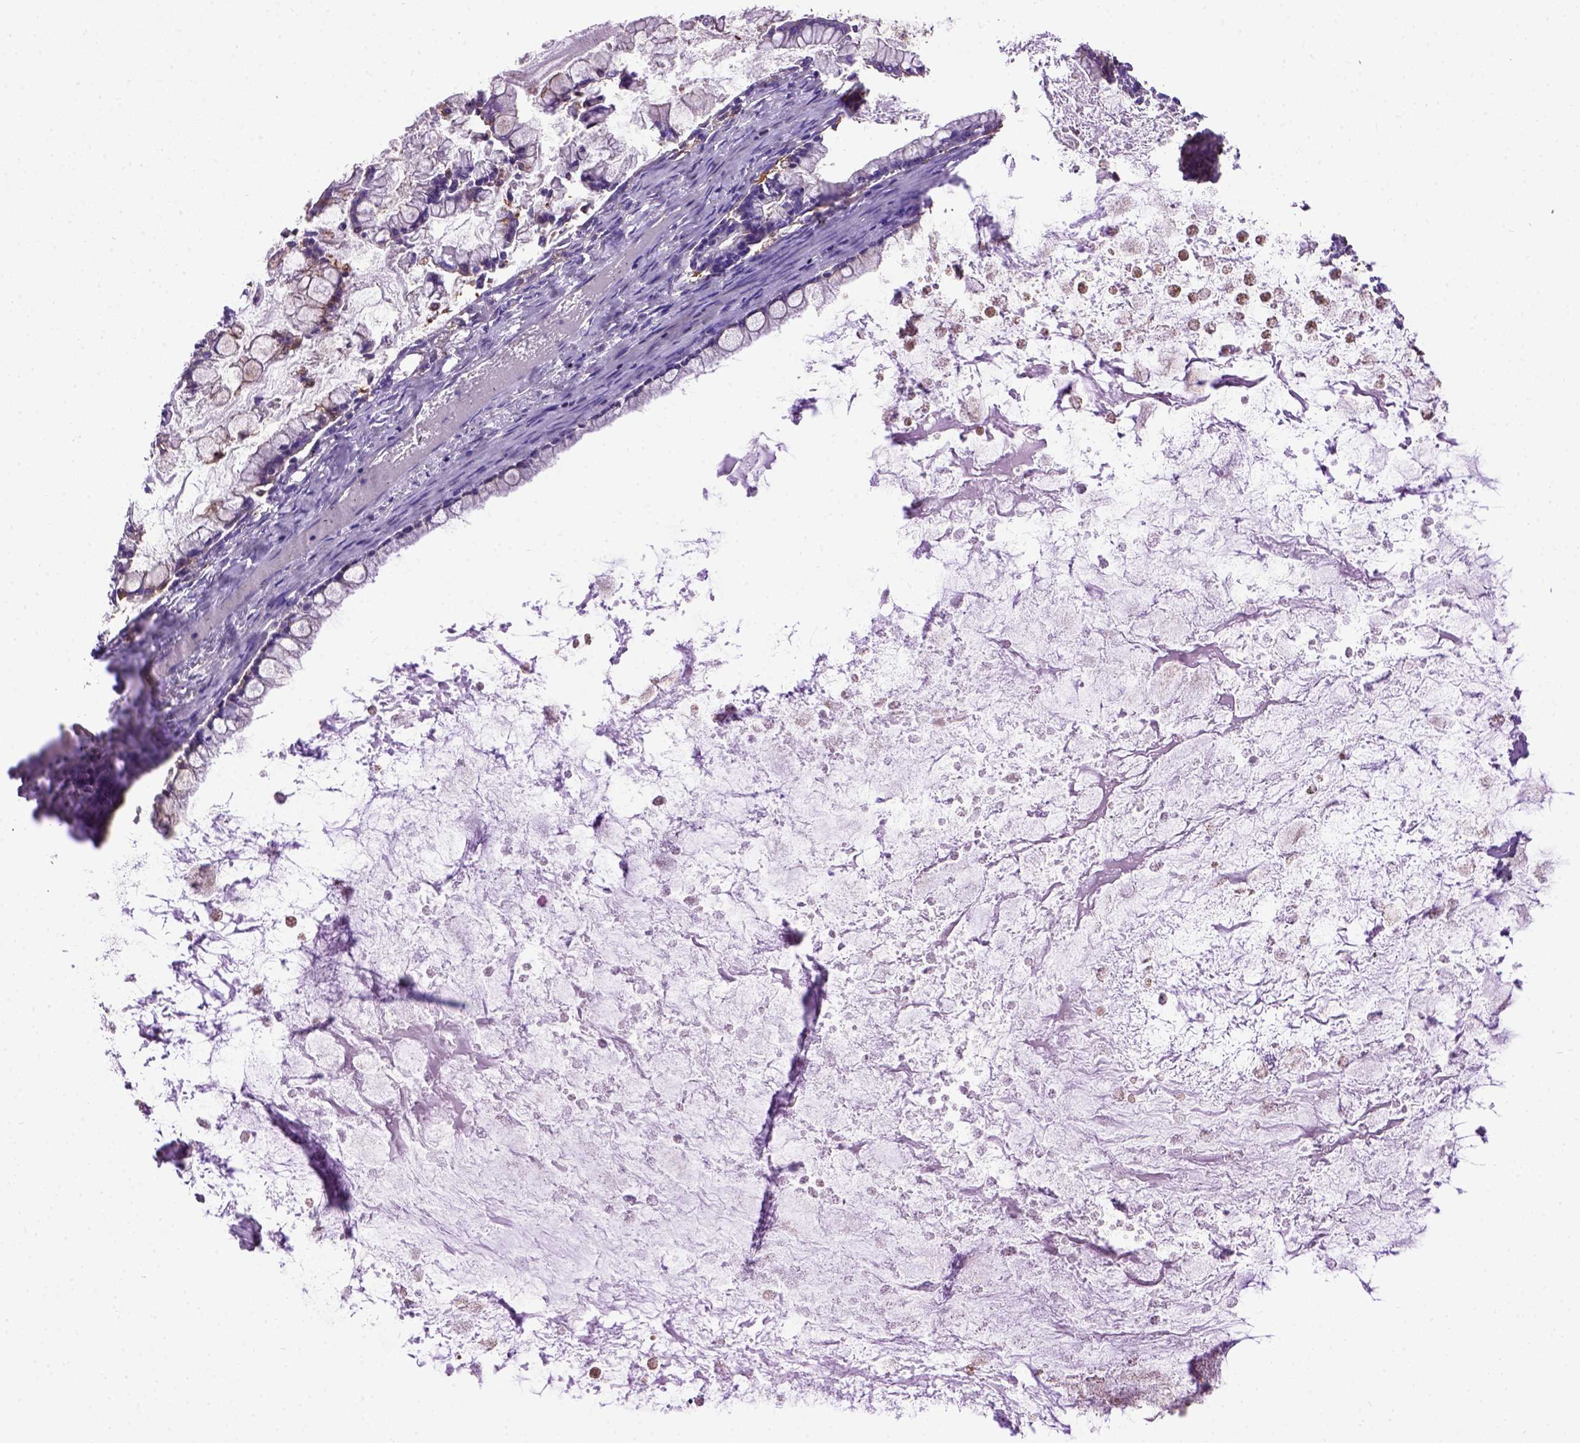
{"staining": {"intensity": "negative", "quantity": "none", "location": "none"}, "tissue": "ovarian cancer", "cell_type": "Tumor cells", "image_type": "cancer", "snomed": [{"axis": "morphology", "description": "Cystadenocarcinoma, mucinous, NOS"}, {"axis": "topography", "description": "Ovary"}], "caption": "IHC micrograph of ovarian cancer (mucinous cystadenocarcinoma) stained for a protein (brown), which displays no staining in tumor cells.", "gene": "MVP", "patient": {"sex": "female", "age": 67}}